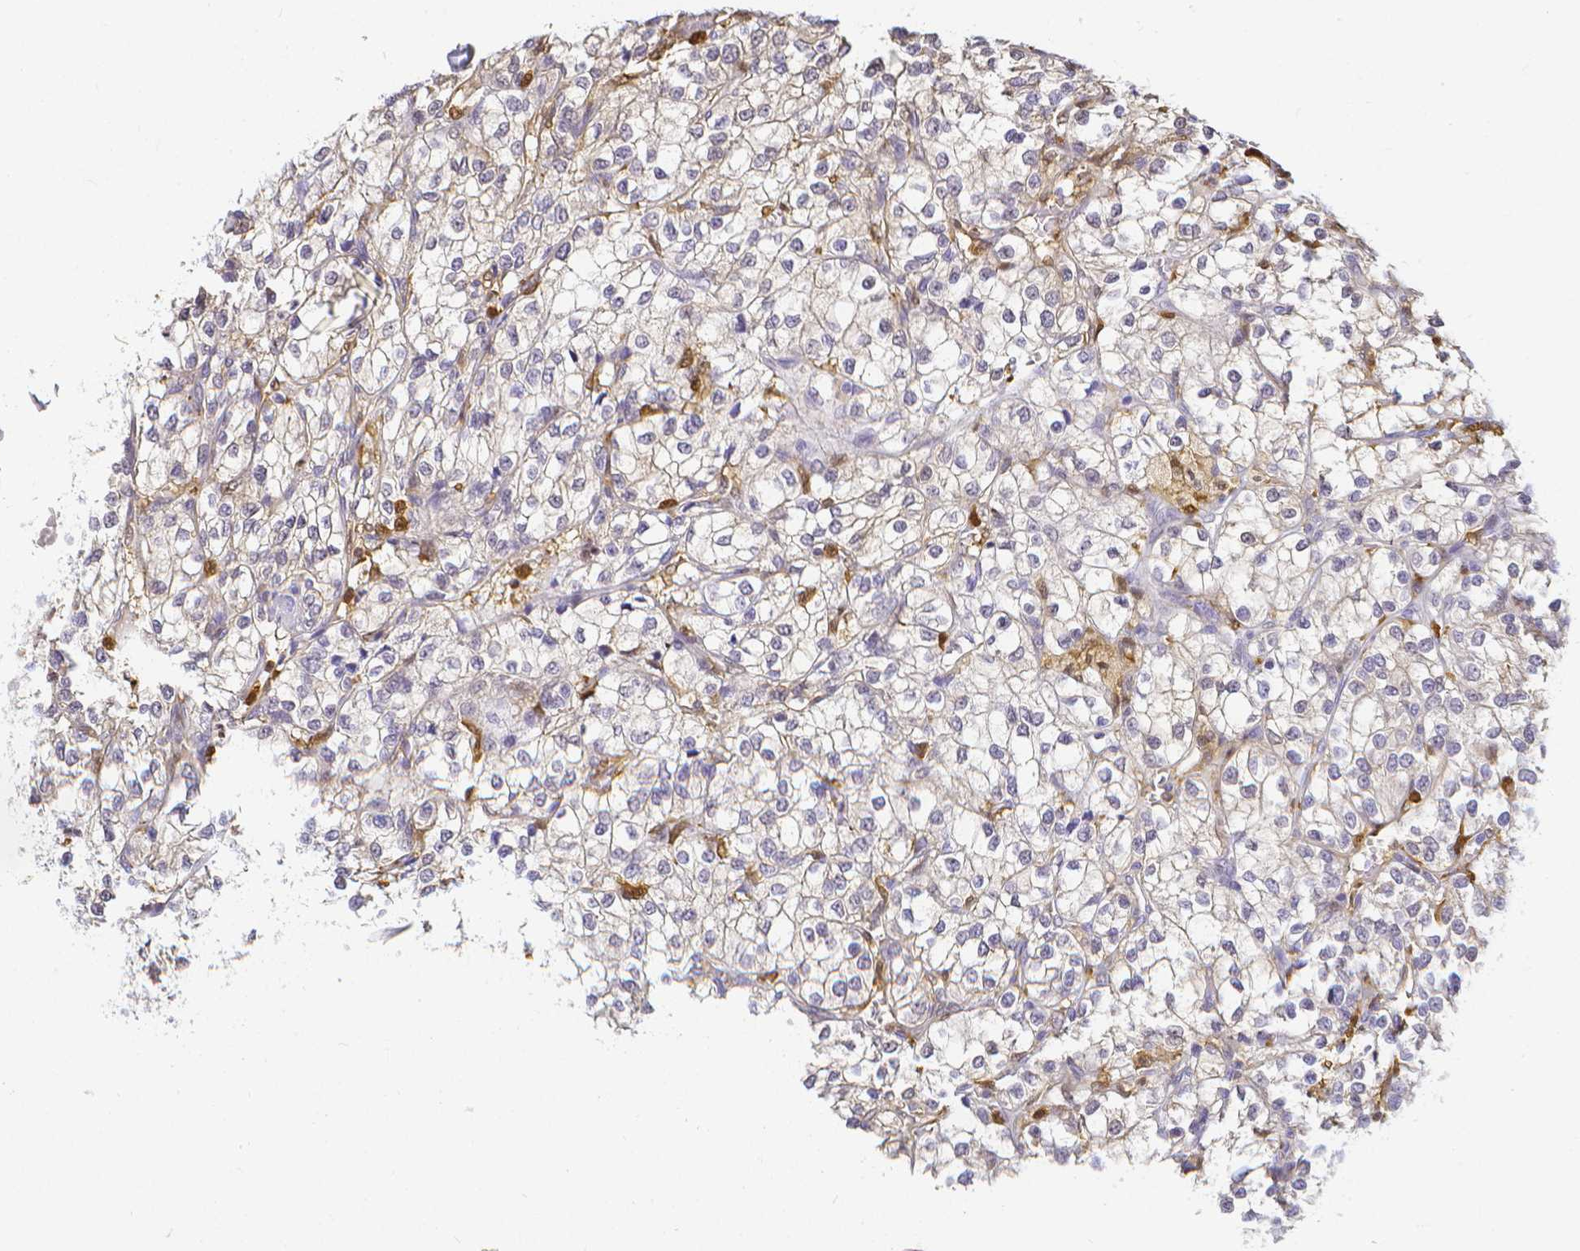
{"staining": {"intensity": "negative", "quantity": "none", "location": "none"}, "tissue": "renal cancer", "cell_type": "Tumor cells", "image_type": "cancer", "snomed": [{"axis": "morphology", "description": "Adenocarcinoma, NOS"}, {"axis": "topography", "description": "Kidney"}], "caption": "This is an immunohistochemistry micrograph of human renal adenocarcinoma. There is no expression in tumor cells.", "gene": "COTL1", "patient": {"sex": "male", "age": 80}}